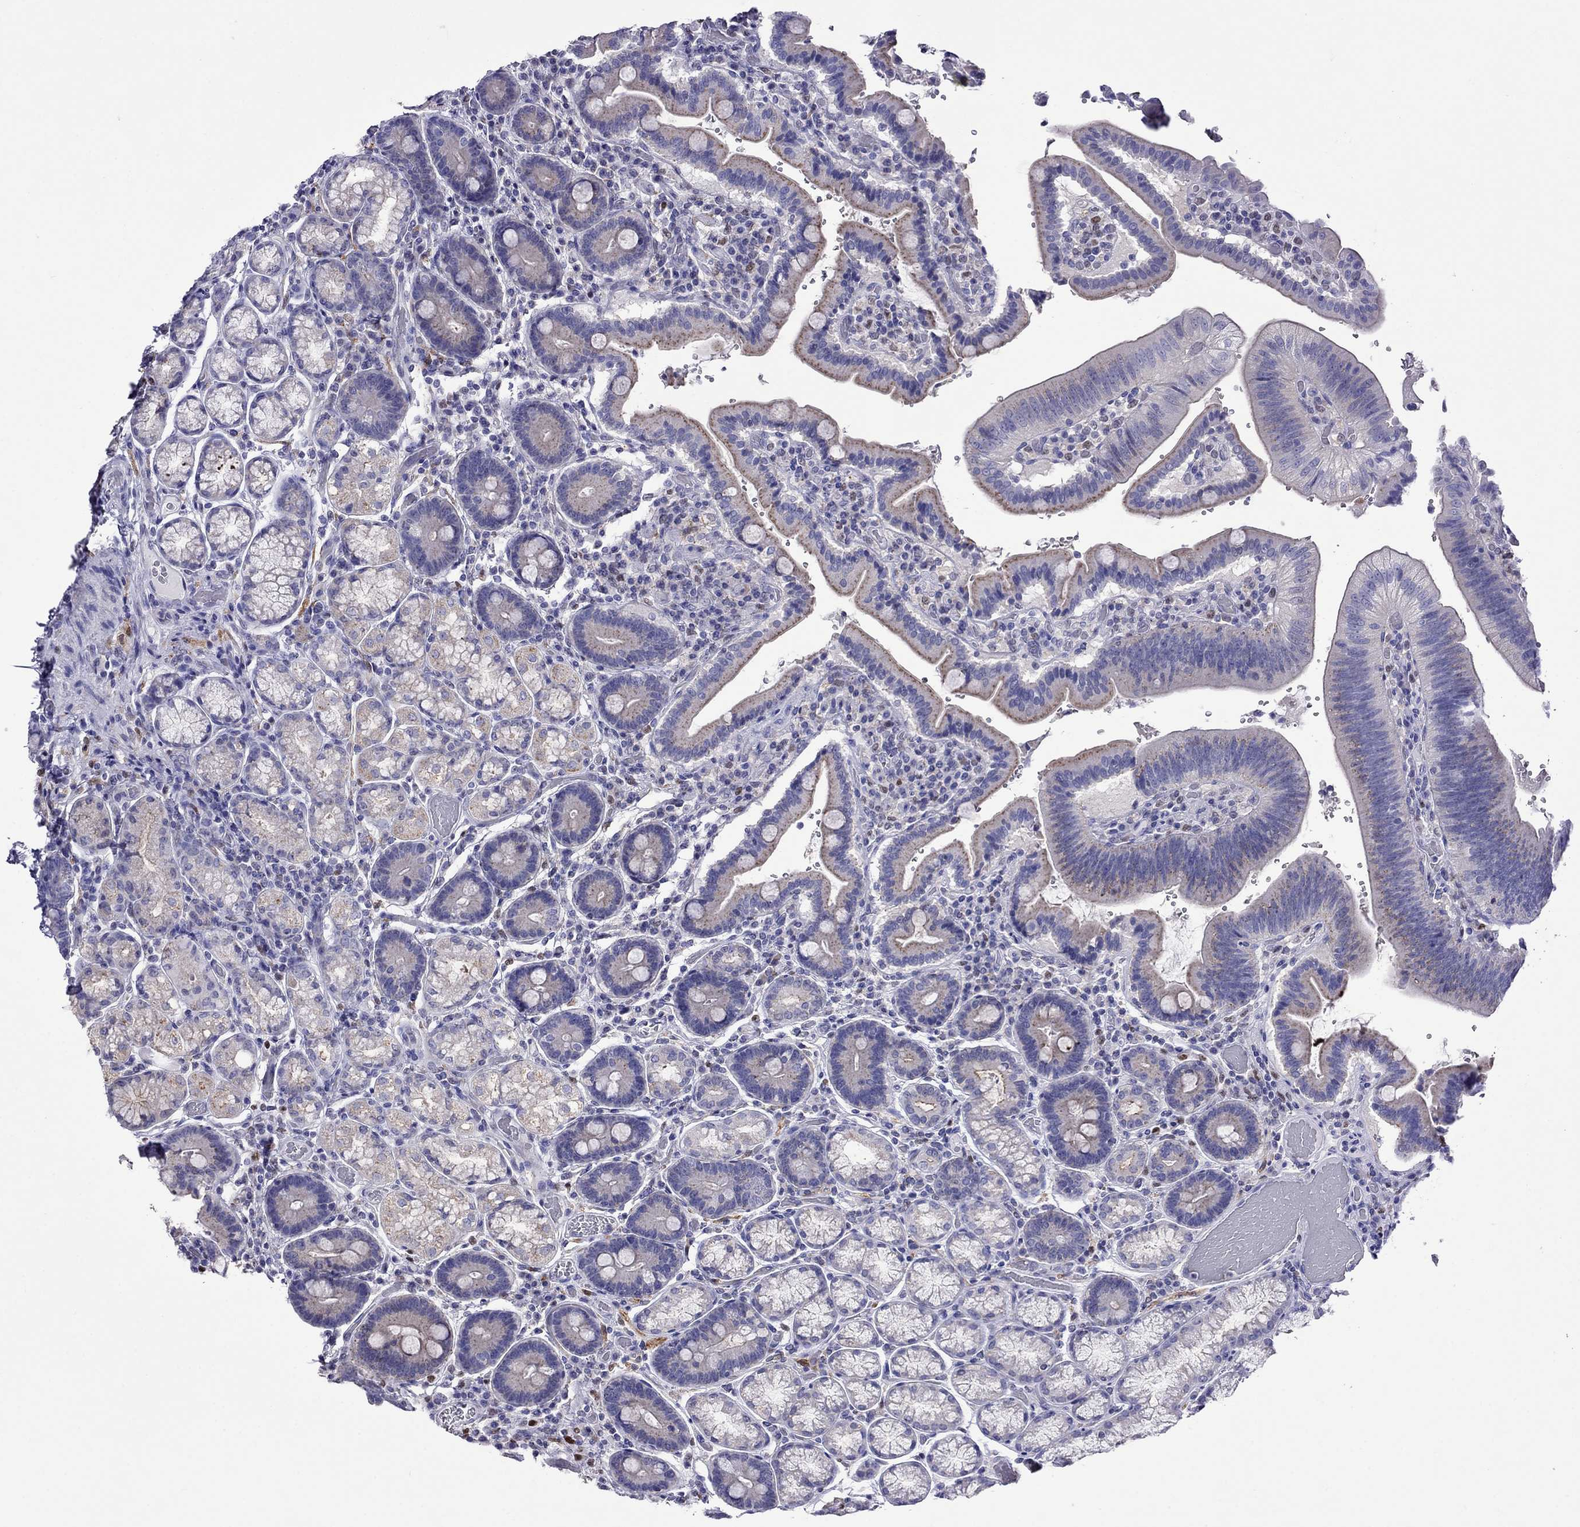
{"staining": {"intensity": "weak", "quantity": "<25%", "location": "cytoplasmic/membranous"}, "tissue": "duodenum", "cell_type": "Glandular cells", "image_type": "normal", "snomed": [{"axis": "morphology", "description": "Normal tissue, NOS"}, {"axis": "topography", "description": "Duodenum"}], "caption": "Immunohistochemical staining of normal duodenum shows no significant expression in glandular cells.", "gene": "MPZ", "patient": {"sex": "female", "age": 62}}